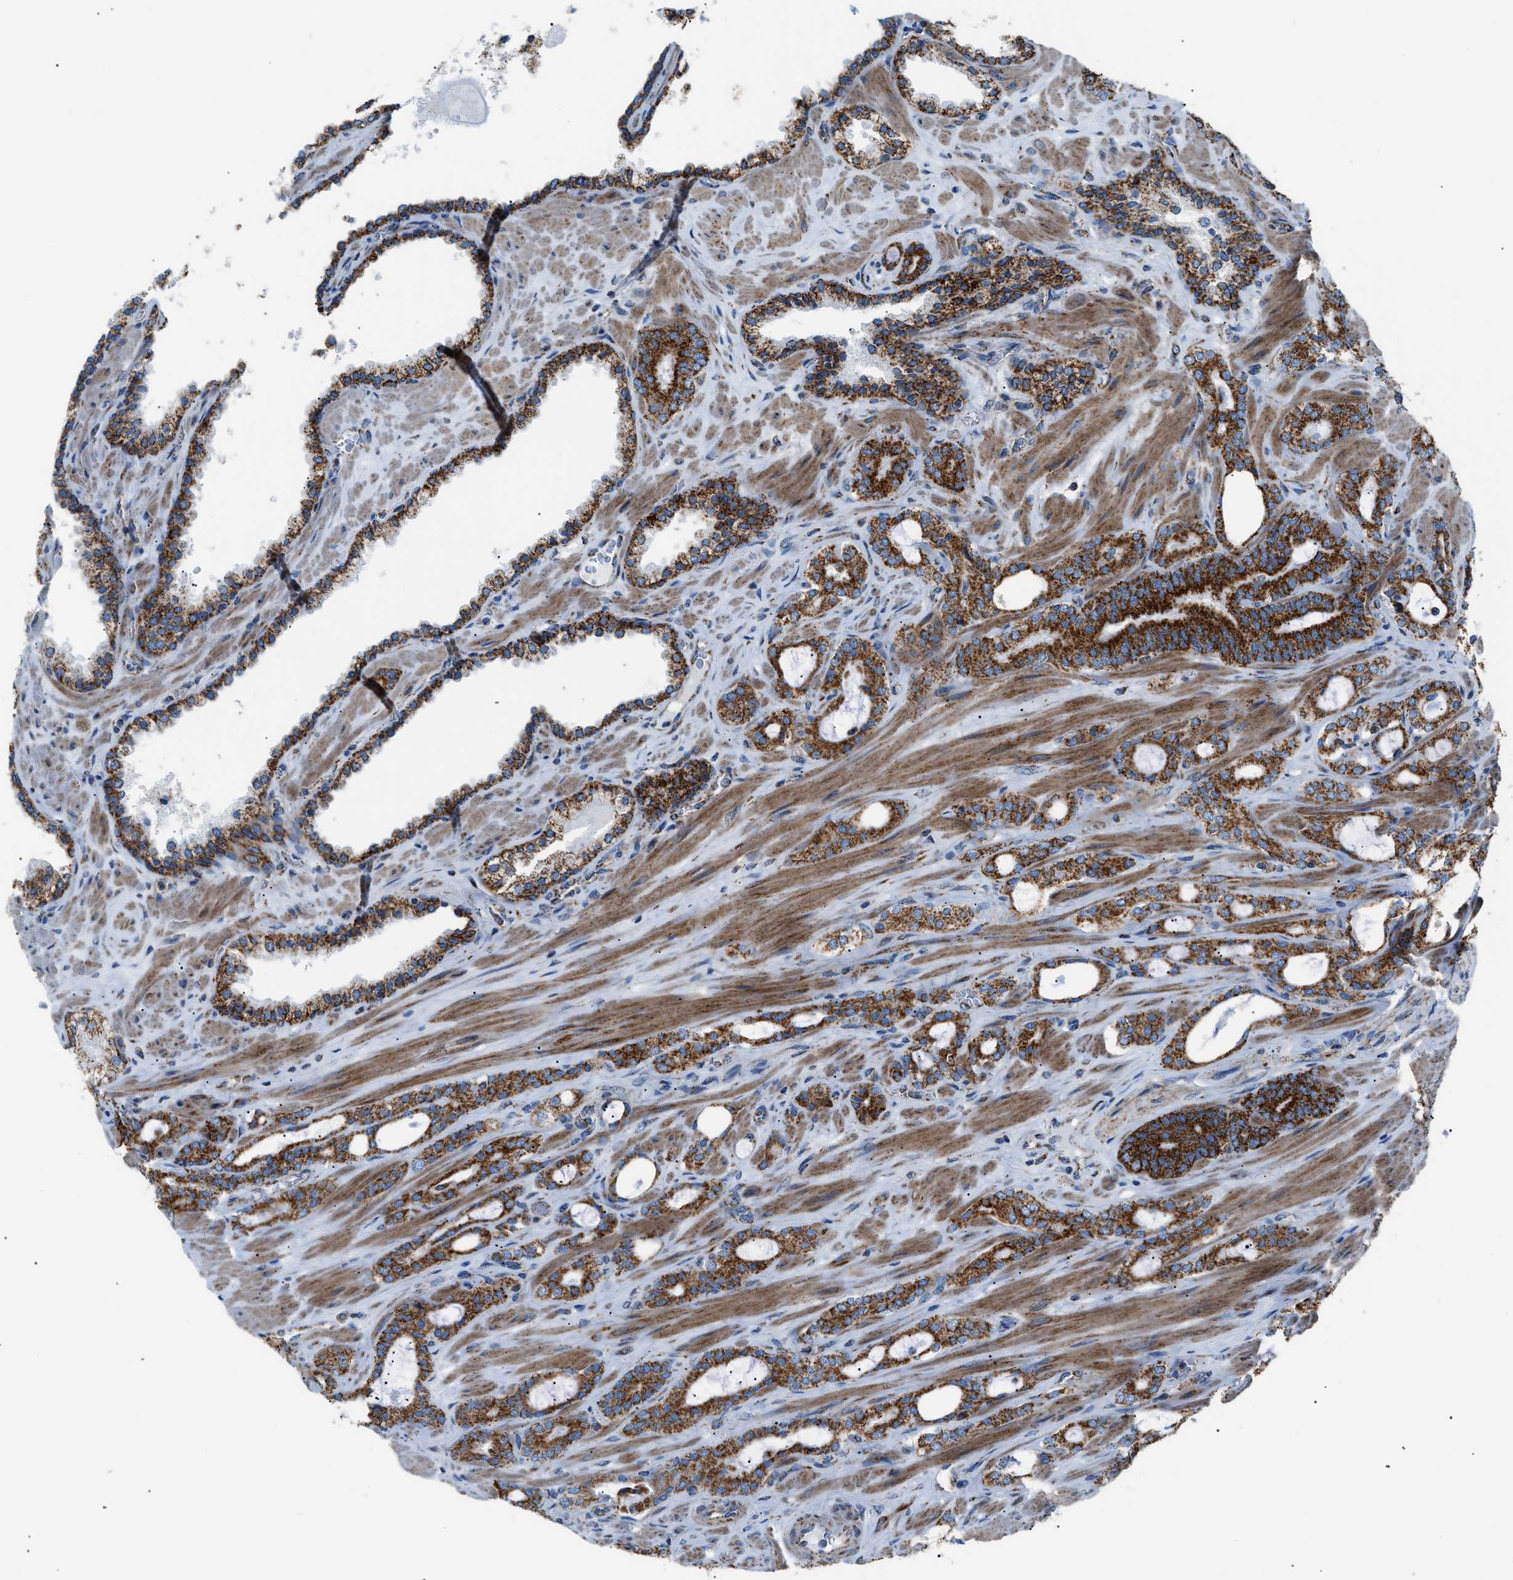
{"staining": {"intensity": "strong", "quantity": ">75%", "location": "cytoplasmic/membranous"}, "tissue": "prostate cancer", "cell_type": "Tumor cells", "image_type": "cancer", "snomed": [{"axis": "morphology", "description": "Adenocarcinoma, Low grade"}, {"axis": "topography", "description": "Prostate"}], "caption": "Immunohistochemistry (IHC) of human prostate cancer (low-grade adenocarcinoma) demonstrates high levels of strong cytoplasmic/membranous positivity in approximately >75% of tumor cells.", "gene": "PHB2", "patient": {"sex": "male", "age": 63}}